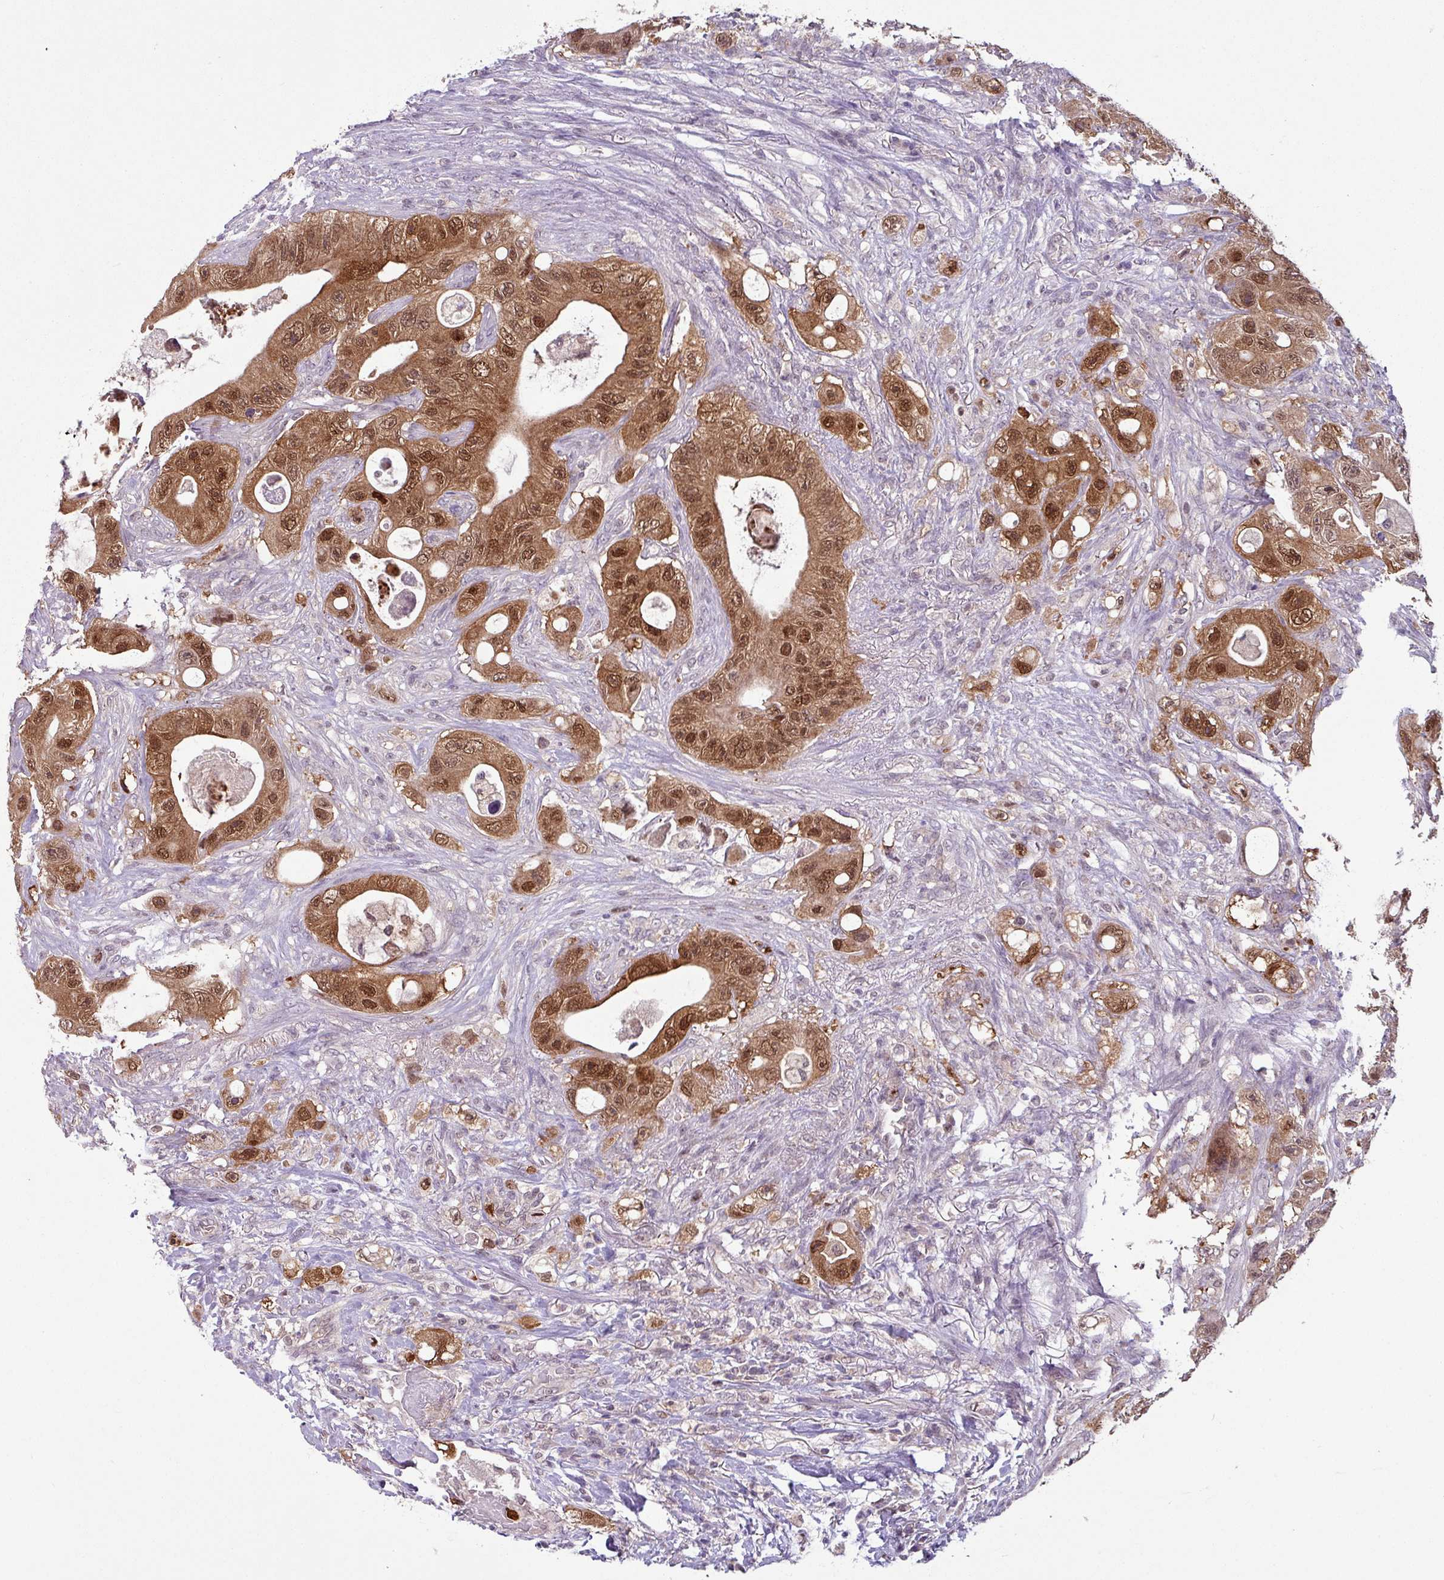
{"staining": {"intensity": "moderate", "quantity": ">75%", "location": "cytoplasmic/membranous,nuclear"}, "tissue": "colorectal cancer", "cell_type": "Tumor cells", "image_type": "cancer", "snomed": [{"axis": "morphology", "description": "Adenocarcinoma, NOS"}, {"axis": "topography", "description": "Colon"}], "caption": "Immunohistochemical staining of human adenocarcinoma (colorectal) exhibits medium levels of moderate cytoplasmic/membranous and nuclear staining in about >75% of tumor cells.", "gene": "TTLL12", "patient": {"sex": "female", "age": 46}}